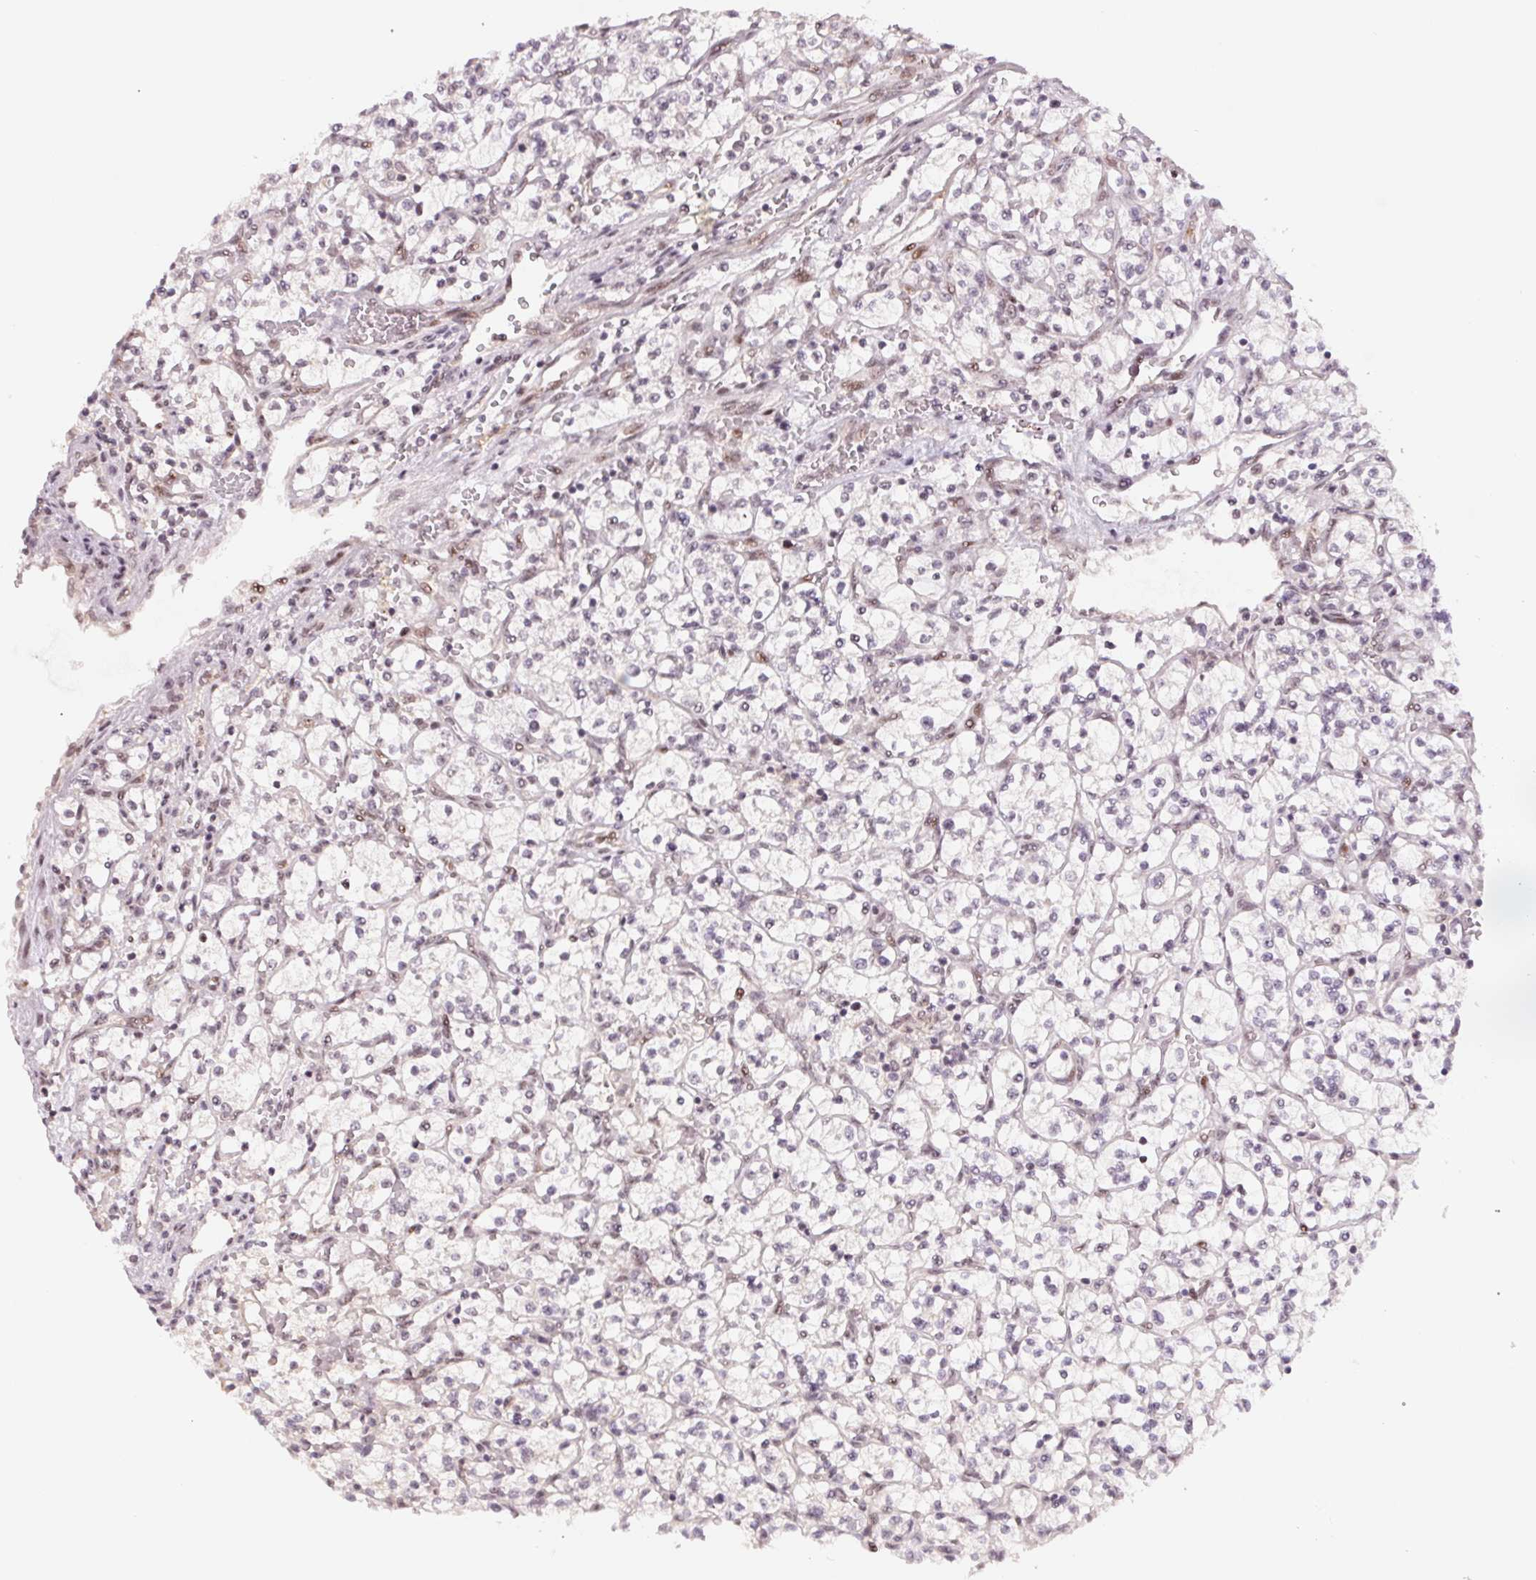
{"staining": {"intensity": "negative", "quantity": "none", "location": "none"}, "tissue": "renal cancer", "cell_type": "Tumor cells", "image_type": "cancer", "snomed": [{"axis": "morphology", "description": "Adenocarcinoma, NOS"}, {"axis": "topography", "description": "Kidney"}], "caption": "Immunohistochemical staining of renal adenocarcinoma reveals no significant positivity in tumor cells.", "gene": "DNAJB6", "patient": {"sex": "female", "age": 64}}